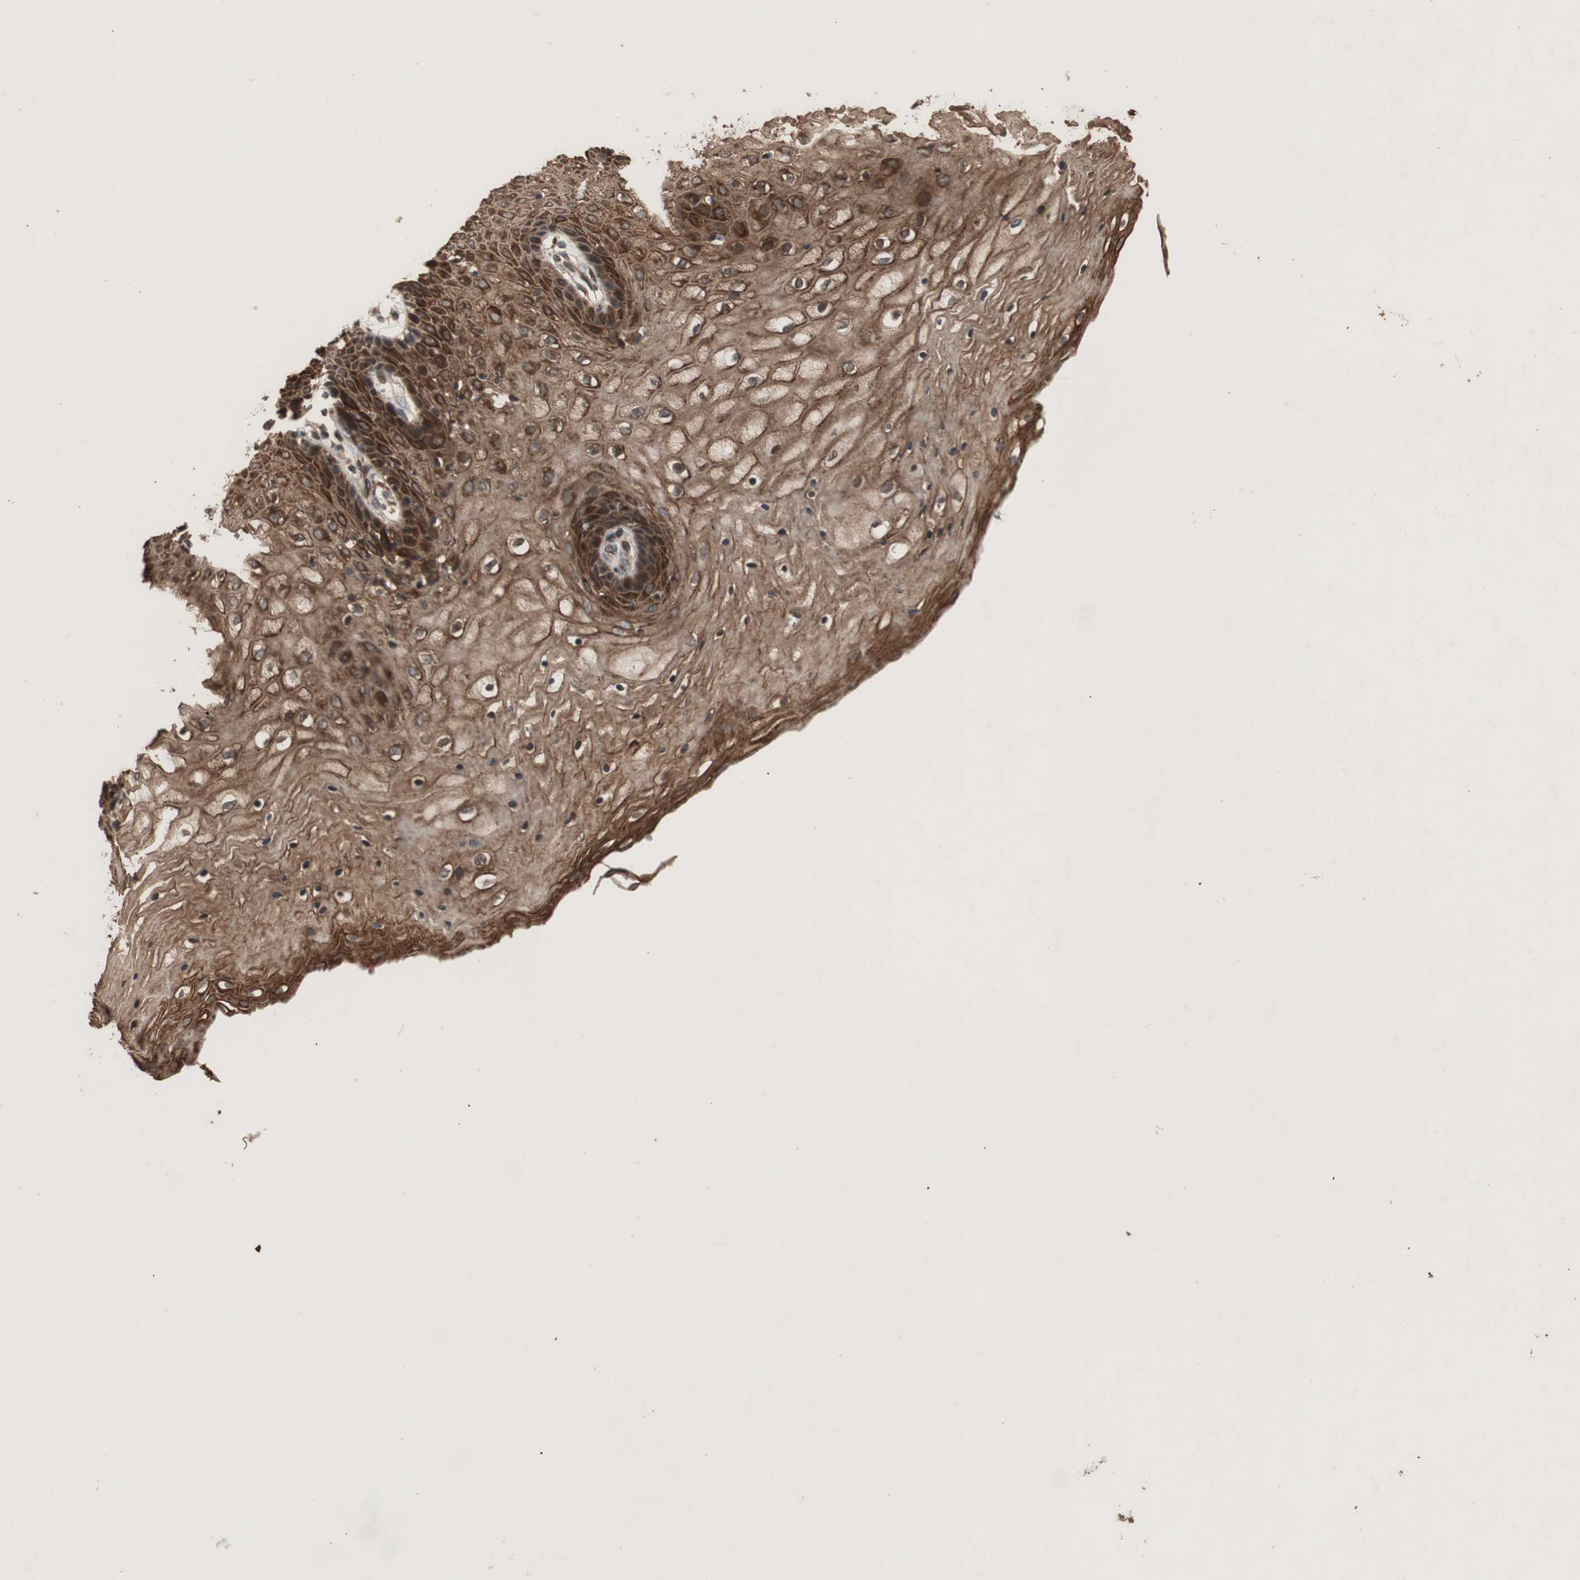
{"staining": {"intensity": "strong", "quantity": ">75%", "location": "cytoplasmic/membranous"}, "tissue": "vagina", "cell_type": "Squamous epithelial cells", "image_type": "normal", "snomed": [{"axis": "morphology", "description": "Normal tissue, NOS"}, {"axis": "topography", "description": "Vagina"}], "caption": "Immunohistochemical staining of unremarkable human vagina demonstrates strong cytoplasmic/membranous protein staining in about >75% of squamous epithelial cells. The protein is stained brown, and the nuclei are stained in blue (DAB (3,3'-diaminobenzidine) IHC with brightfield microscopy, high magnification).", "gene": "RAB1A", "patient": {"sex": "female", "age": 34}}